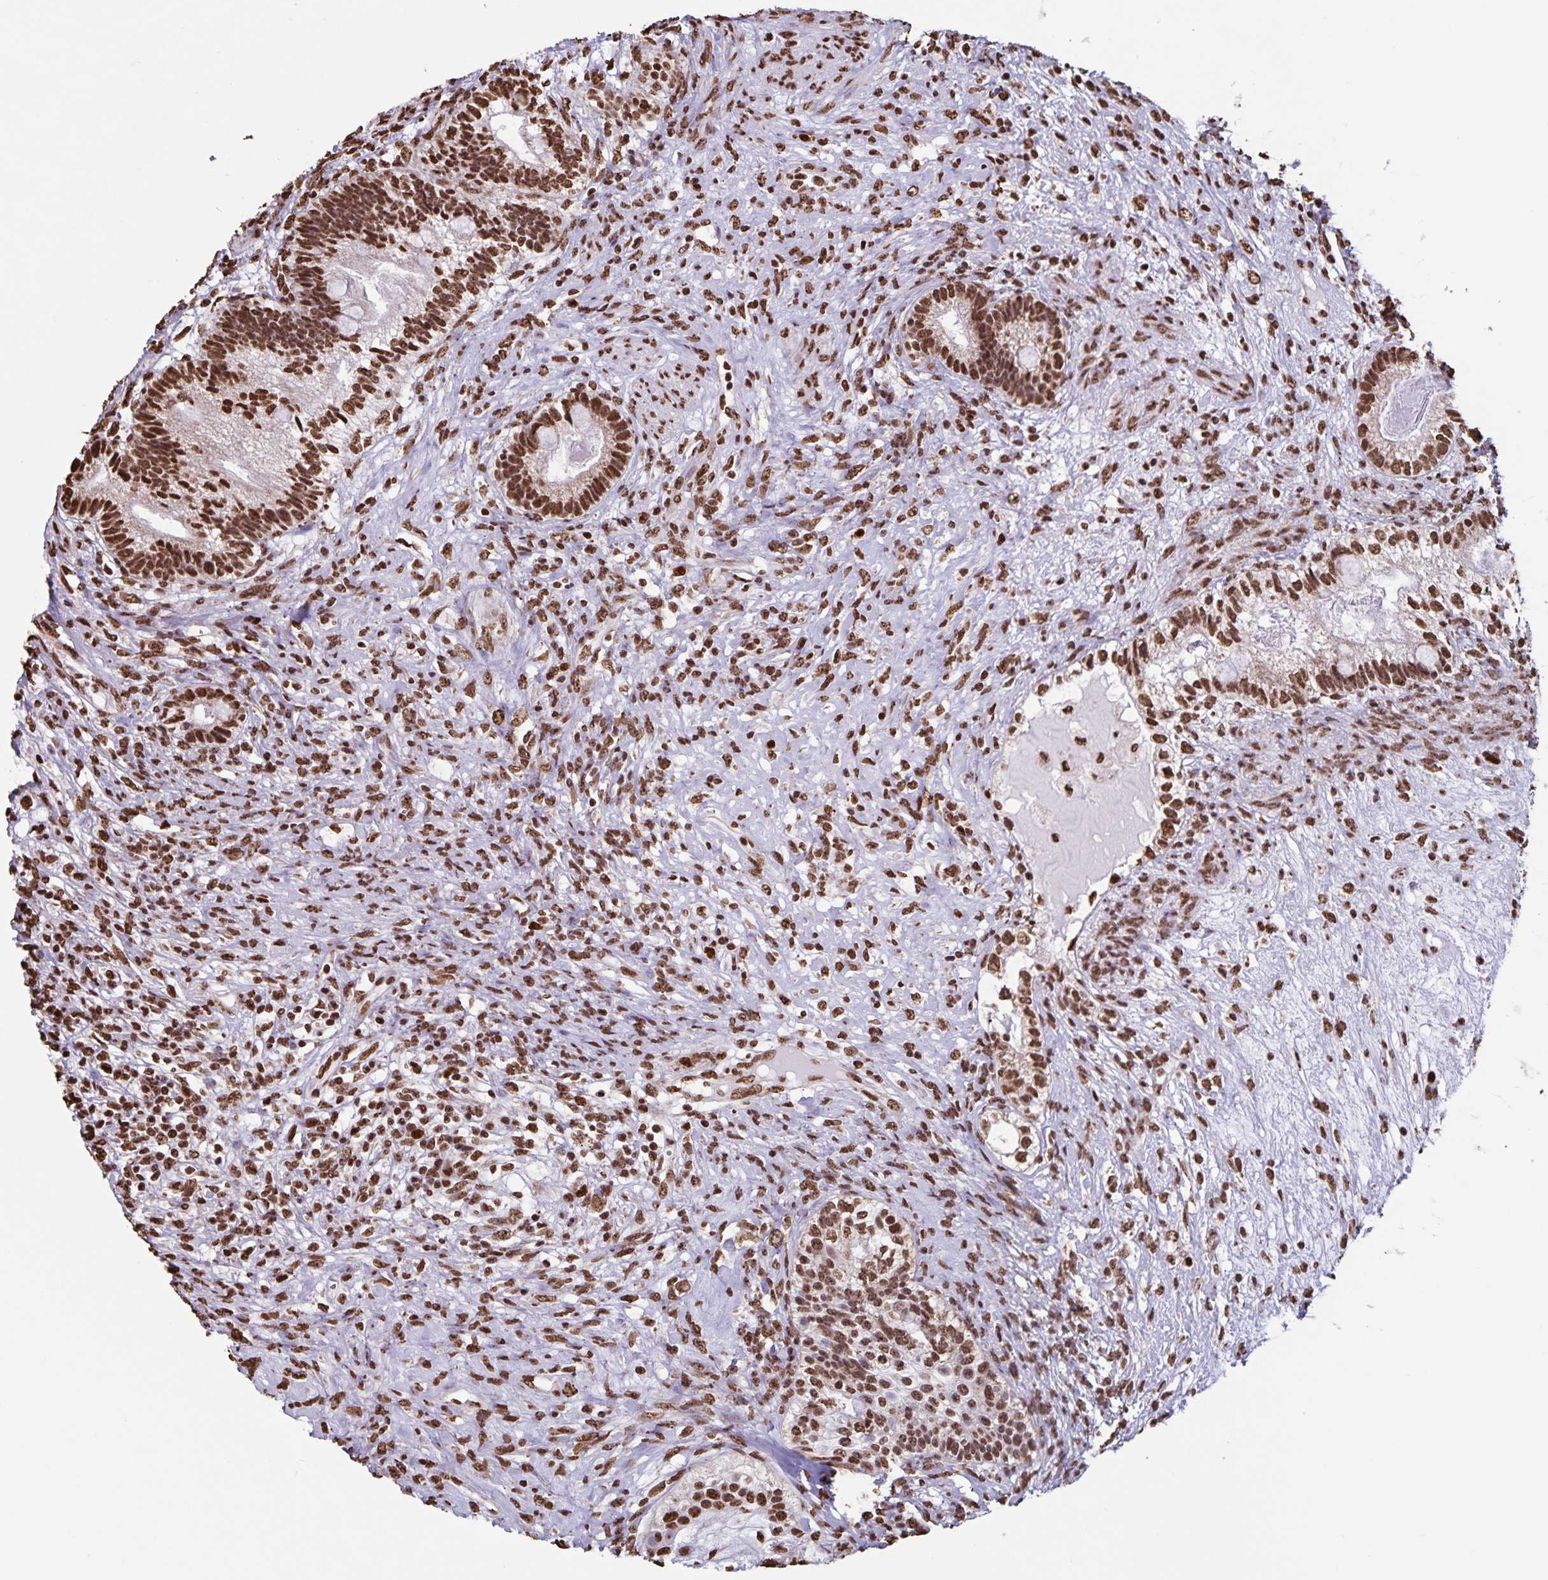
{"staining": {"intensity": "strong", "quantity": ">75%", "location": "nuclear"}, "tissue": "testis cancer", "cell_type": "Tumor cells", "image_type": "cancer", "snomed": [{"axis": "morphology", "description": "Seminoma, NOS"}, {"axis": "morphology", "description": "Carcinoma, Embryonal, NOS"}, {"axis": "topography", "description": "Testis"}], "caption": "High-magnification brightfield microscopy of testis cancer stained with DAB (3,3'-diaminobenzidine) (brown) and counterstained with hematoxylin (blue). tumor cells exhibit strong nuclear expression is seen in approximately>75% of cells. (DAB (3,3'-diaminobenzidine) IHC with brightfield microscopy, high magnification).", "gene": "DUT", "patient": {"sex": "male", "age": 41}}